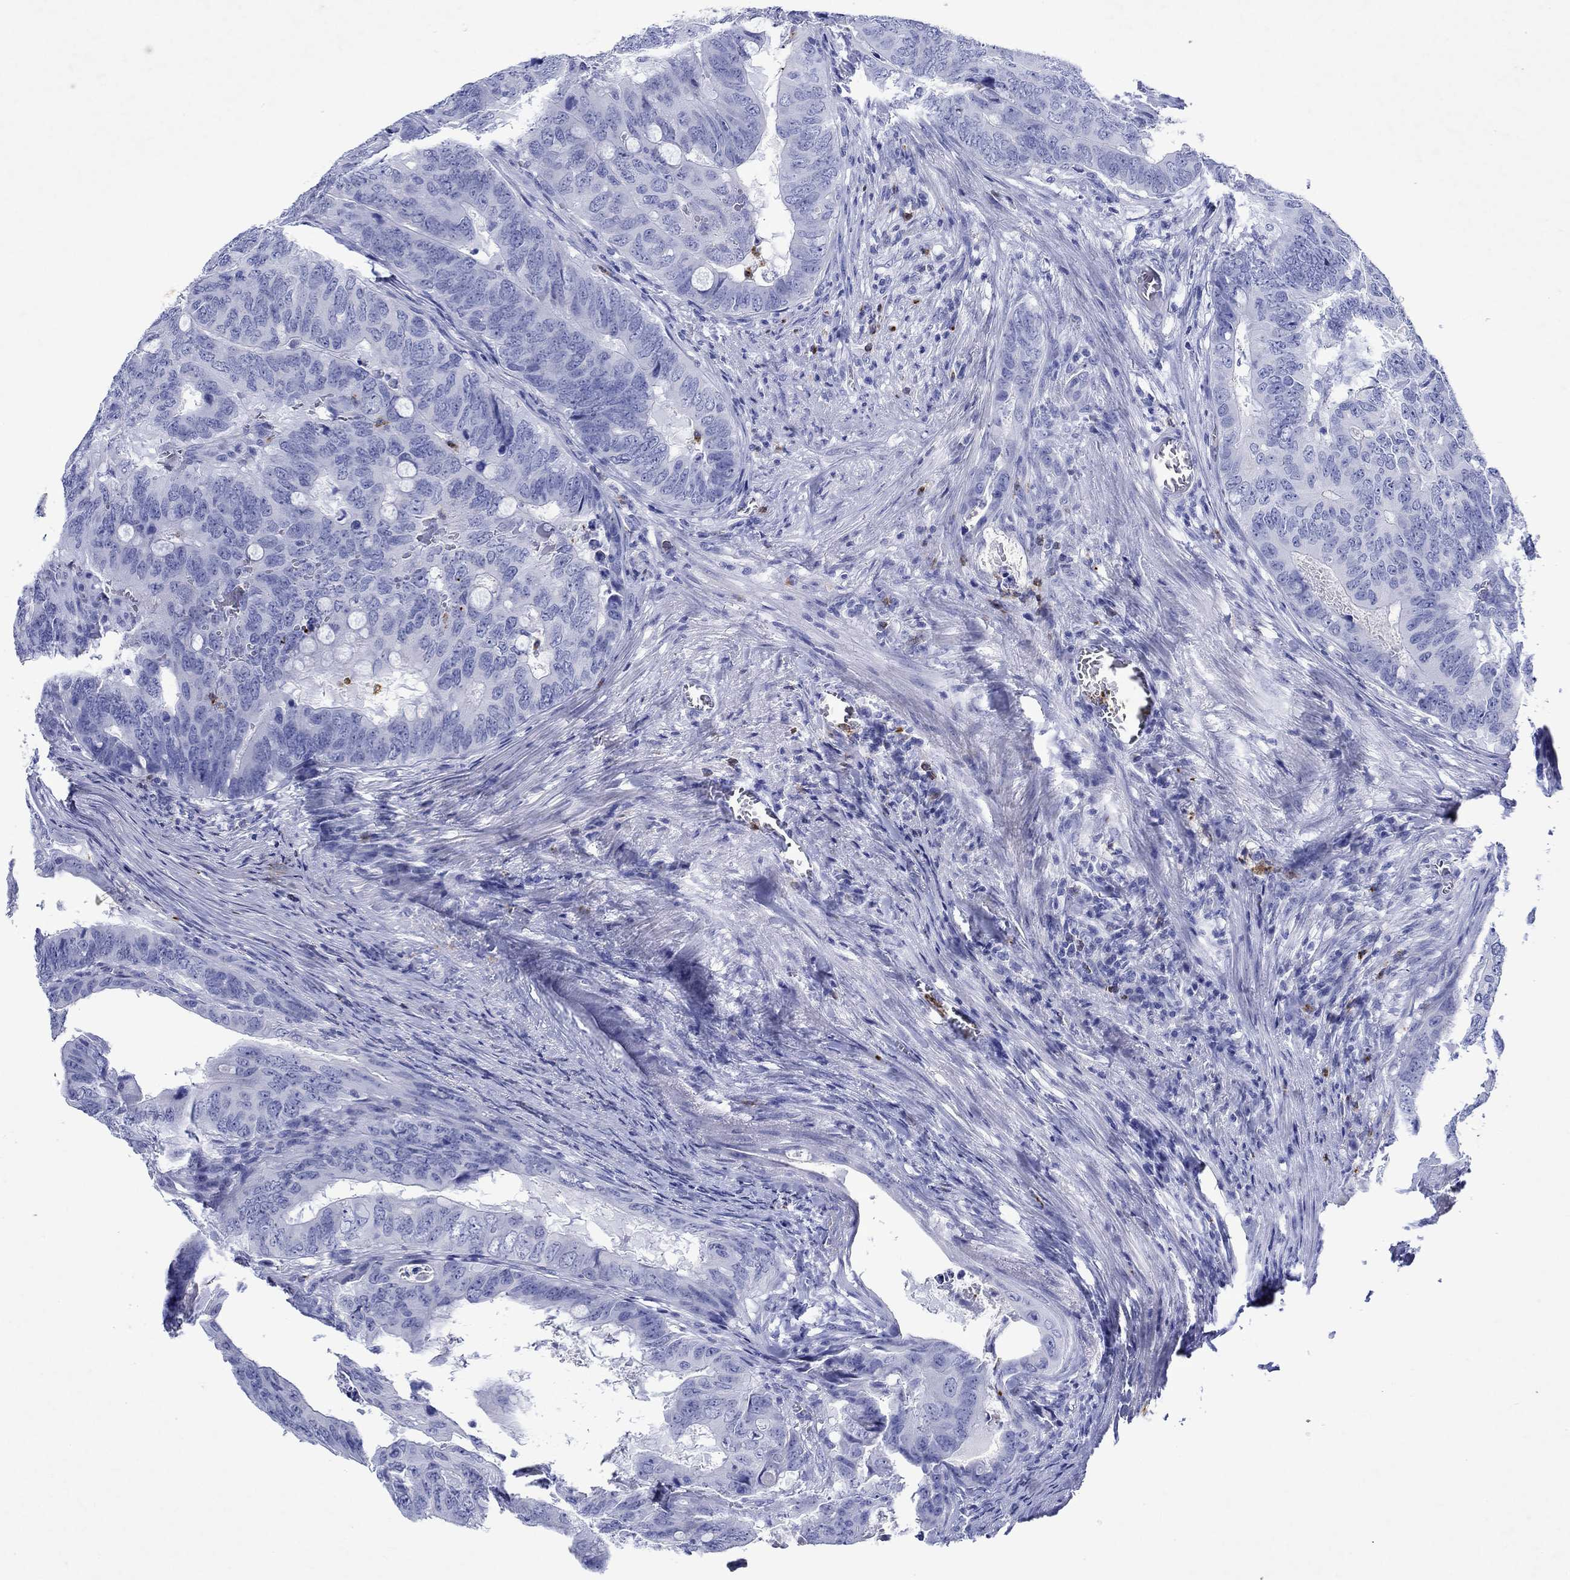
{"staining": {"intensity": "negative", "quantity": "none", "location": "none"}, "tissue": "colorectal cancer", "cell_type": "Tumor cells", "image_type": "cancer", "snomed": [{"axis": "morphology", "description": "Adenocarcinoma, NOS"}, {"axis": "topography", "description": "Colon"}], "caption": "Tumor cells are negative for protein expression in human colorectal cancer (adenocarcinoma). (Immunohistochemistry (ihc), brightfield microscopy, high magnification).", "gene": "EPX", "patient": {"sex": "male", "age": 79}}